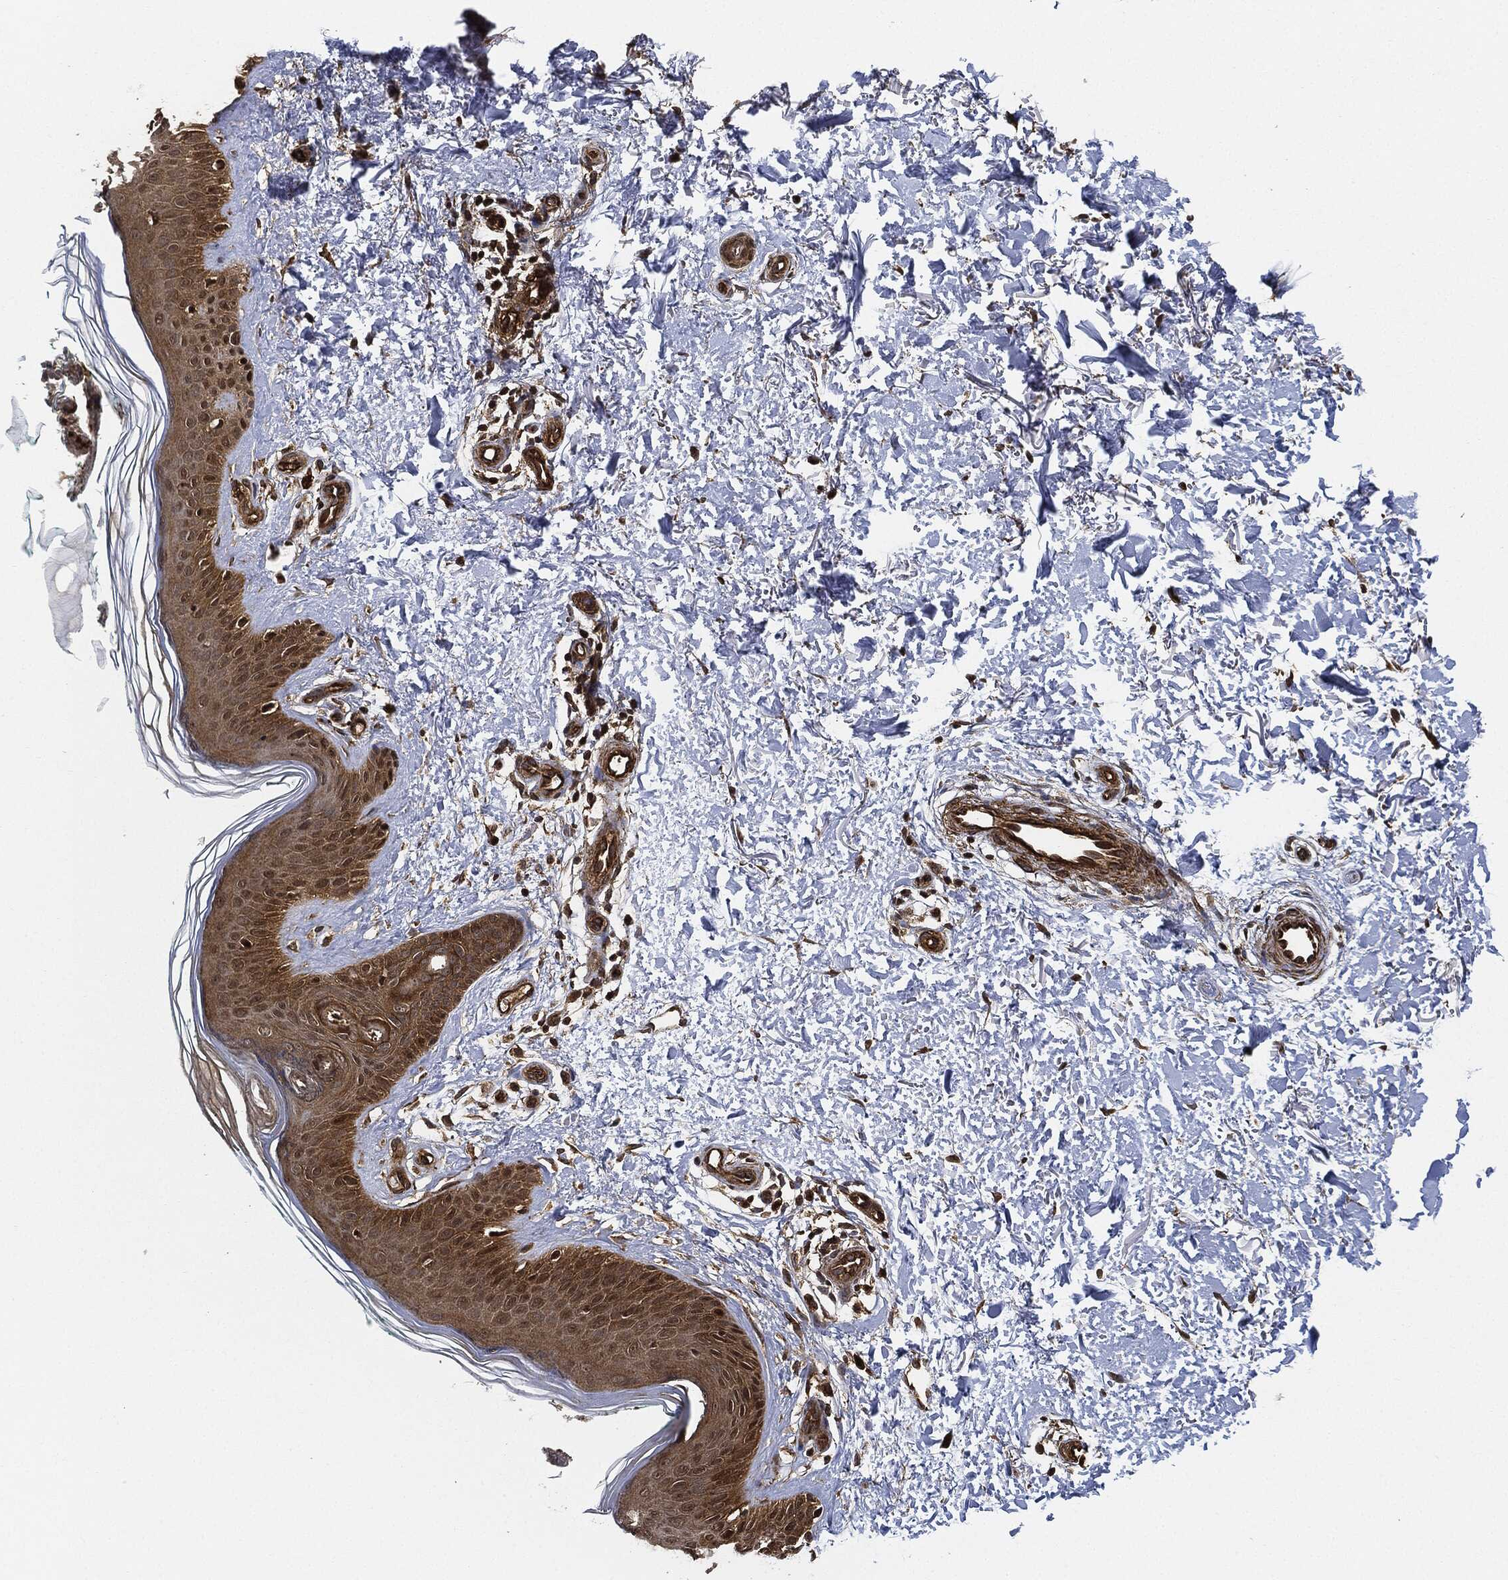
{"staining": {"intensity": "moderate", "quantity": "25%-75%", "location": "cytoplasmic/membranous"}, "tissue": "skin", "cell_type": "Fibroblasts", "image_type": "normal", "snomed": [{"axis": "morphology", "description": "Normal tissue, NOS"}, {"axis": "morphology", "description": "Inflammation, NOS"}, {"axis": "morphology", "description": "Fibrosis, NOS"}, {"axis": "topography", "description": "Skin"}], "caption": "Benign skin exhibits moderate cytoplasmic/membranous expression in about 25%-75% of fibroblasts, visualized by immunohistochemistry.", "gene": "CEP290", "patient": {"sex": "male", "age": 71}}